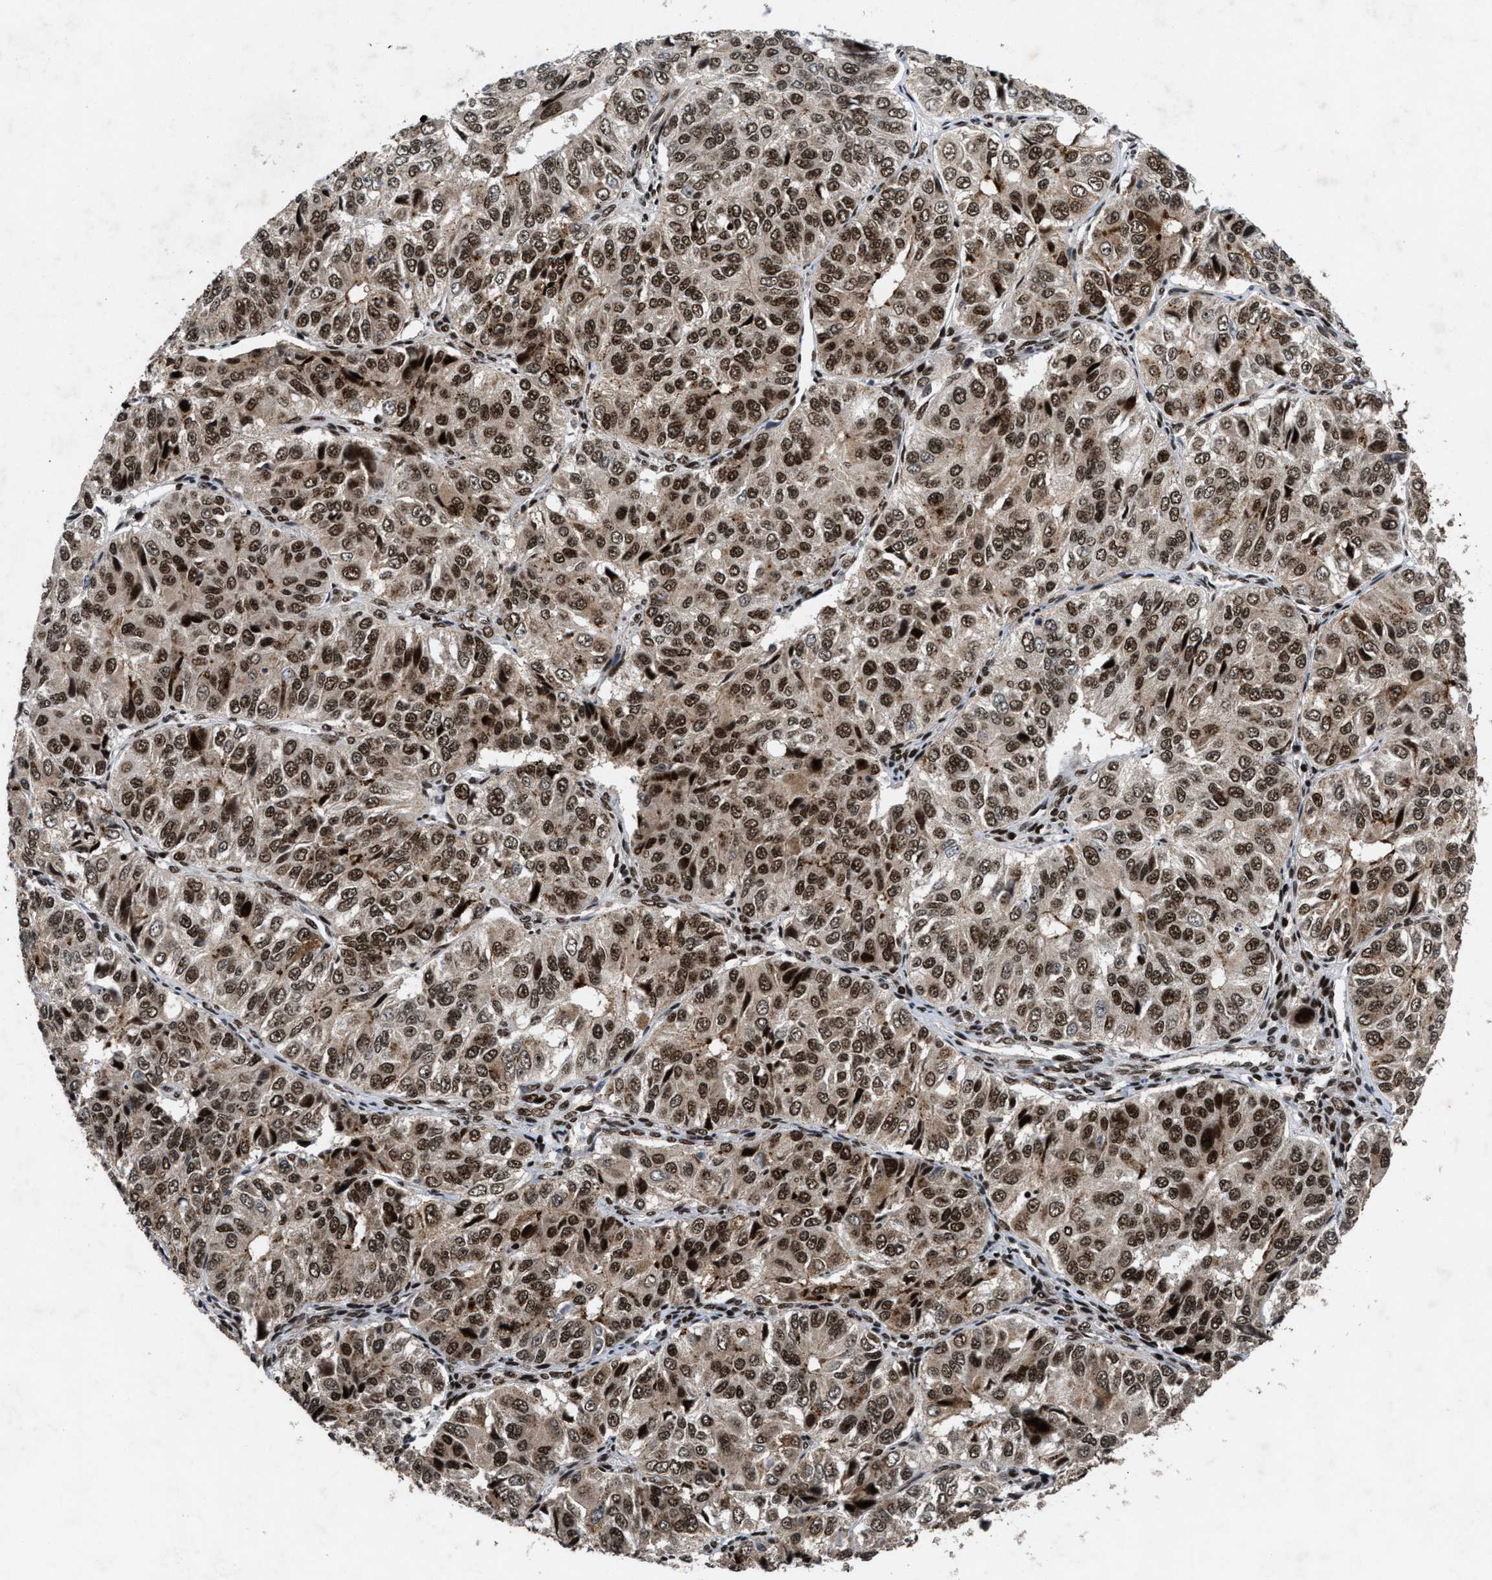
{"staining": {"intensity": "moderate", "quantity": ">75%", "location": "nuclear"}, "tissue": "ovarian cancer", "cell_type": "Tumor cells", "image_type": "cancer", "snomed": [{"axis": "morphology", "description": "Carcinoma, endometroid"}, {"axis": "topography", "description": "Ovary"}], "caption": "Endometroid carcinoma (ovarian) stained with IHC demonstrates moderate nuclear positivity in about >75% of tumor cells. (DAB = brown stain, brightfield microscopy at high magnification).", "gene": "WIZ", "patient": {"sex": "female", "age": 51}}